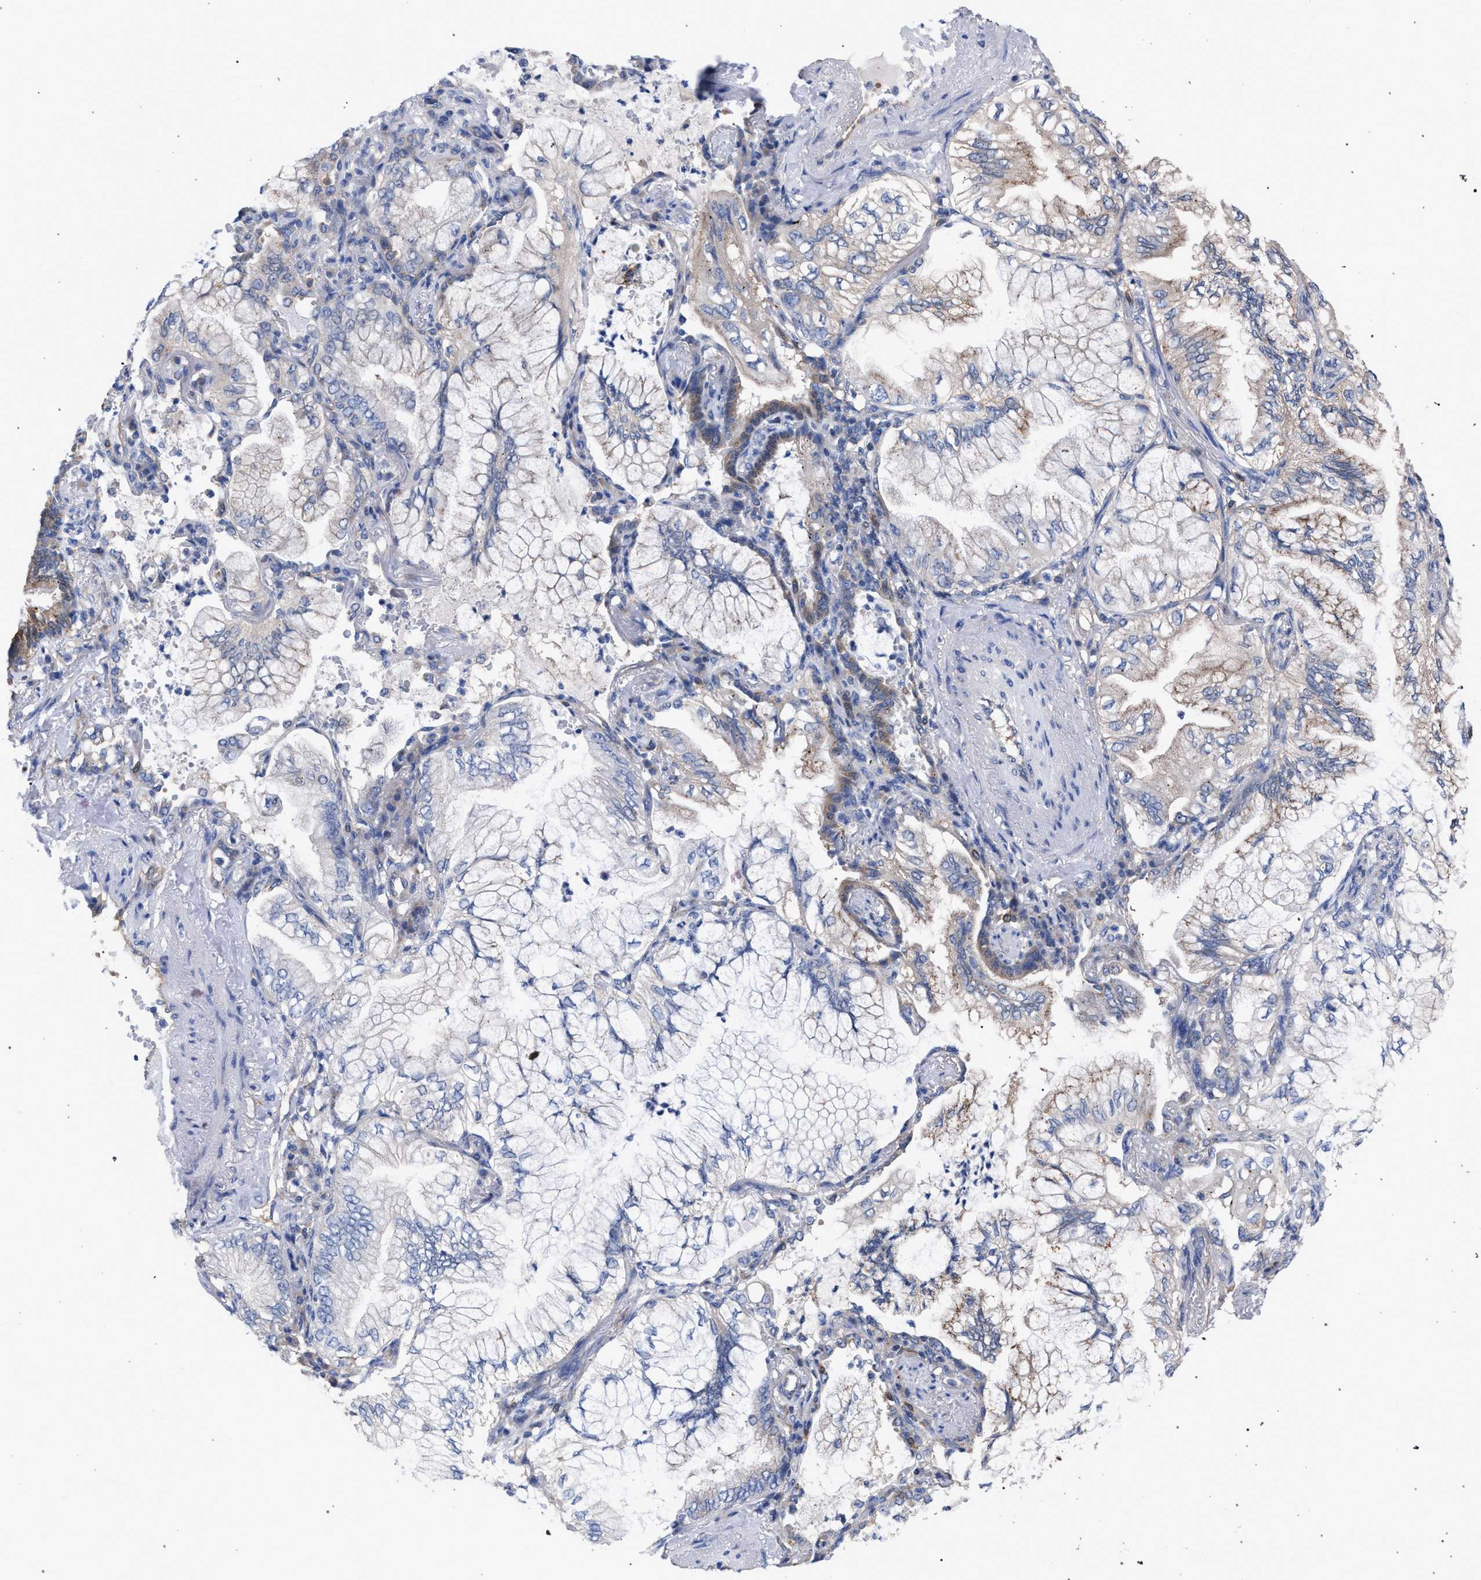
{"staining": {"intensity": "weak", "quantity": "<25%", "location": "cytoplasmic/membranous"}, "tissue": "lung cancer", "cell_type": "Tumor cells", "image_type": "cancer", "snomed": [{"axis": "morphology", "description": "Adenocarcinoma, NOS"}, {"axis": "topography", "description": "Lung"}], "caption": "Human adenocarcinoma (lung) stained for a protein using immunohistochemistry shows no staining in tumor cells.", "gene": "GMPR", "patient": {"sex": "female", "age": 70}}